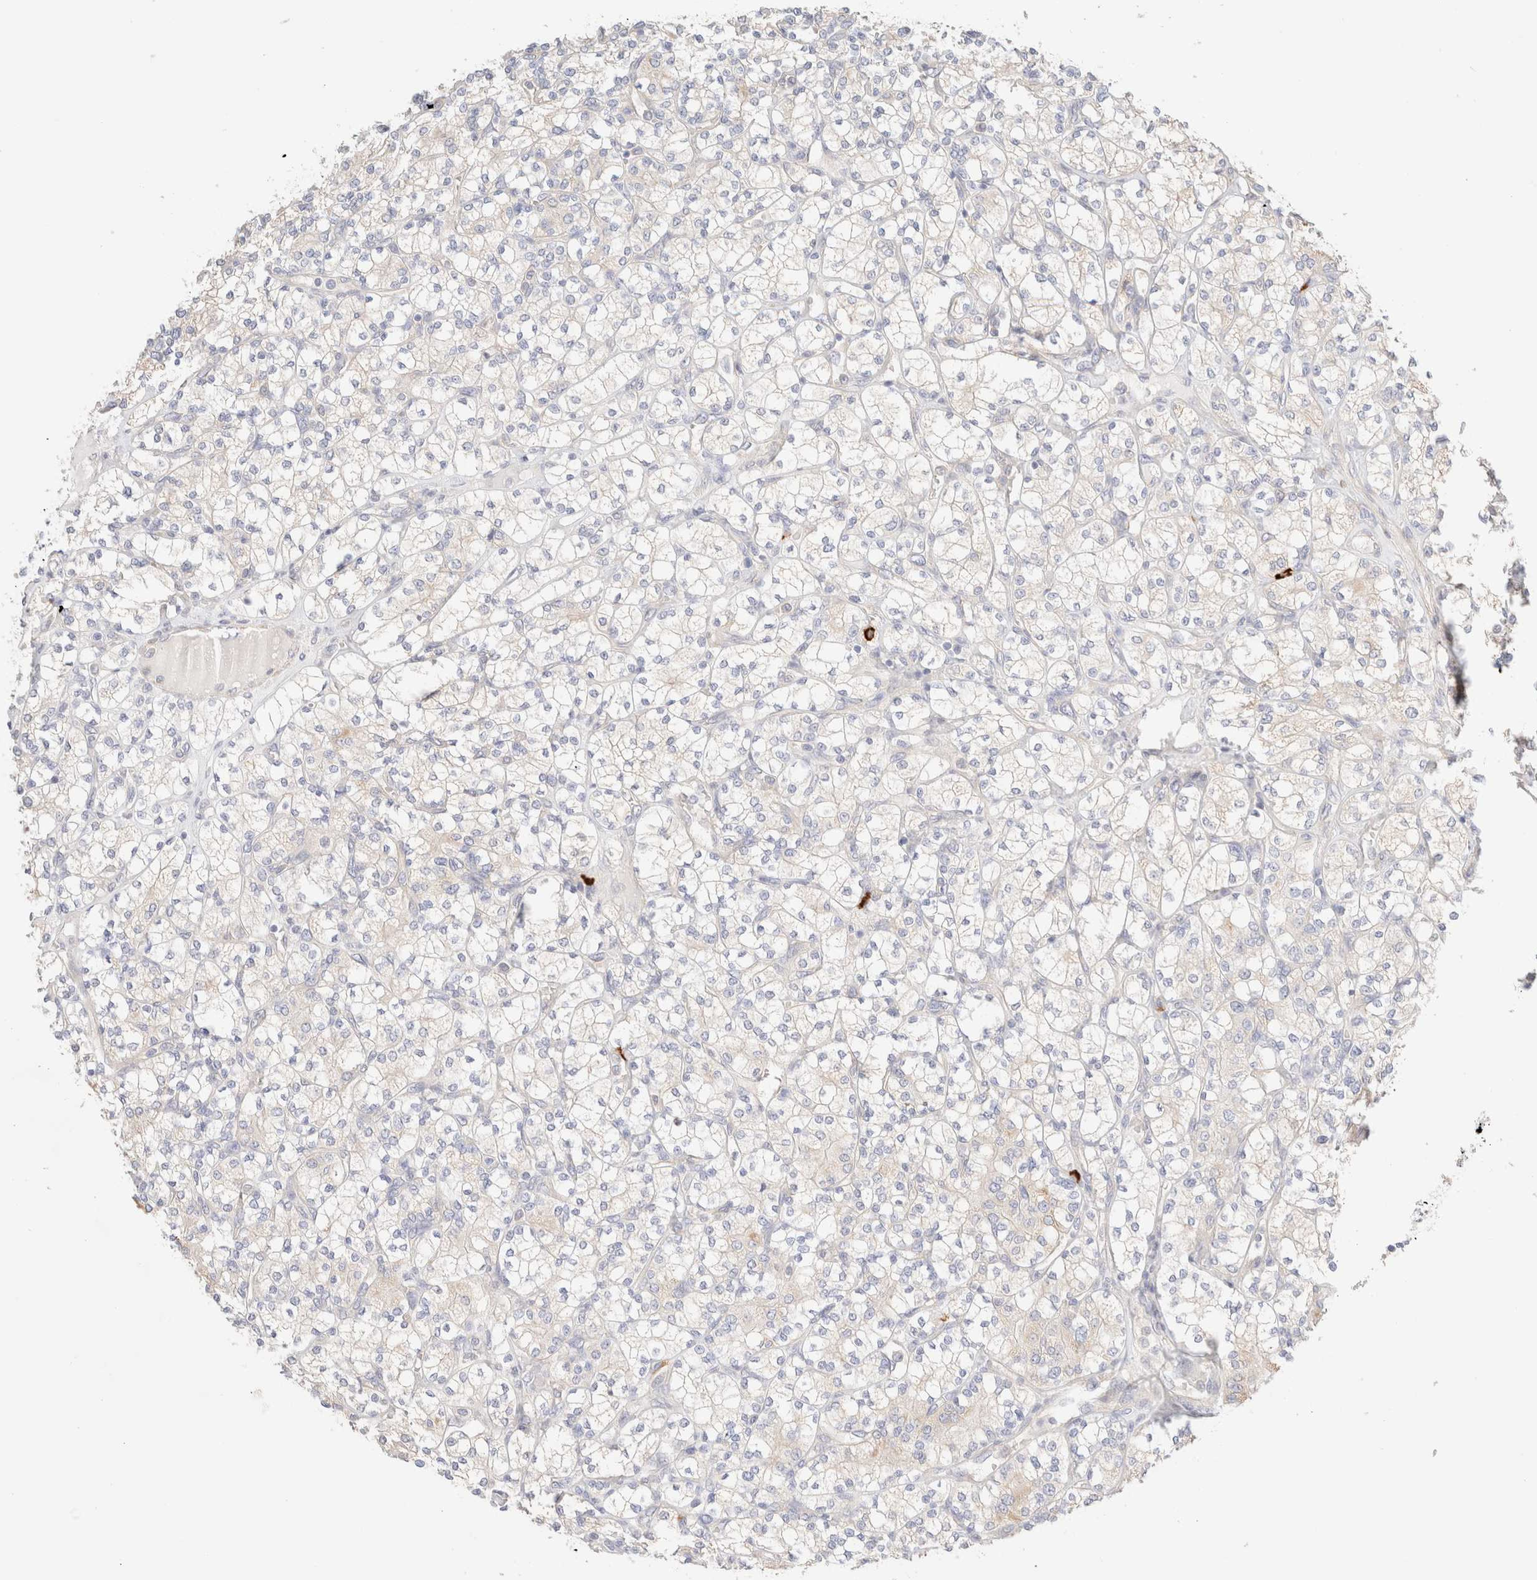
{"staining": {"intensity": "negative", "quantity": "none", "location": "none"}, "tissue": "renal cancer", "cell_type": "Tumor cells", "image_type": "cancer", "snomed": [{"axis": "morphology", "description": "Adenocarcinoma, NOS"}, {"axis": "topography", "description": "Kidney"}], "caption": "A high-resolution histopathology image shows immunohistochemistry (IHC) staining of renal adenocarcinoma, which demonstrates no significant staining in tumor cells.", "gene": "NIBAN2", "patient": {"sex": "male", "age": 77}}